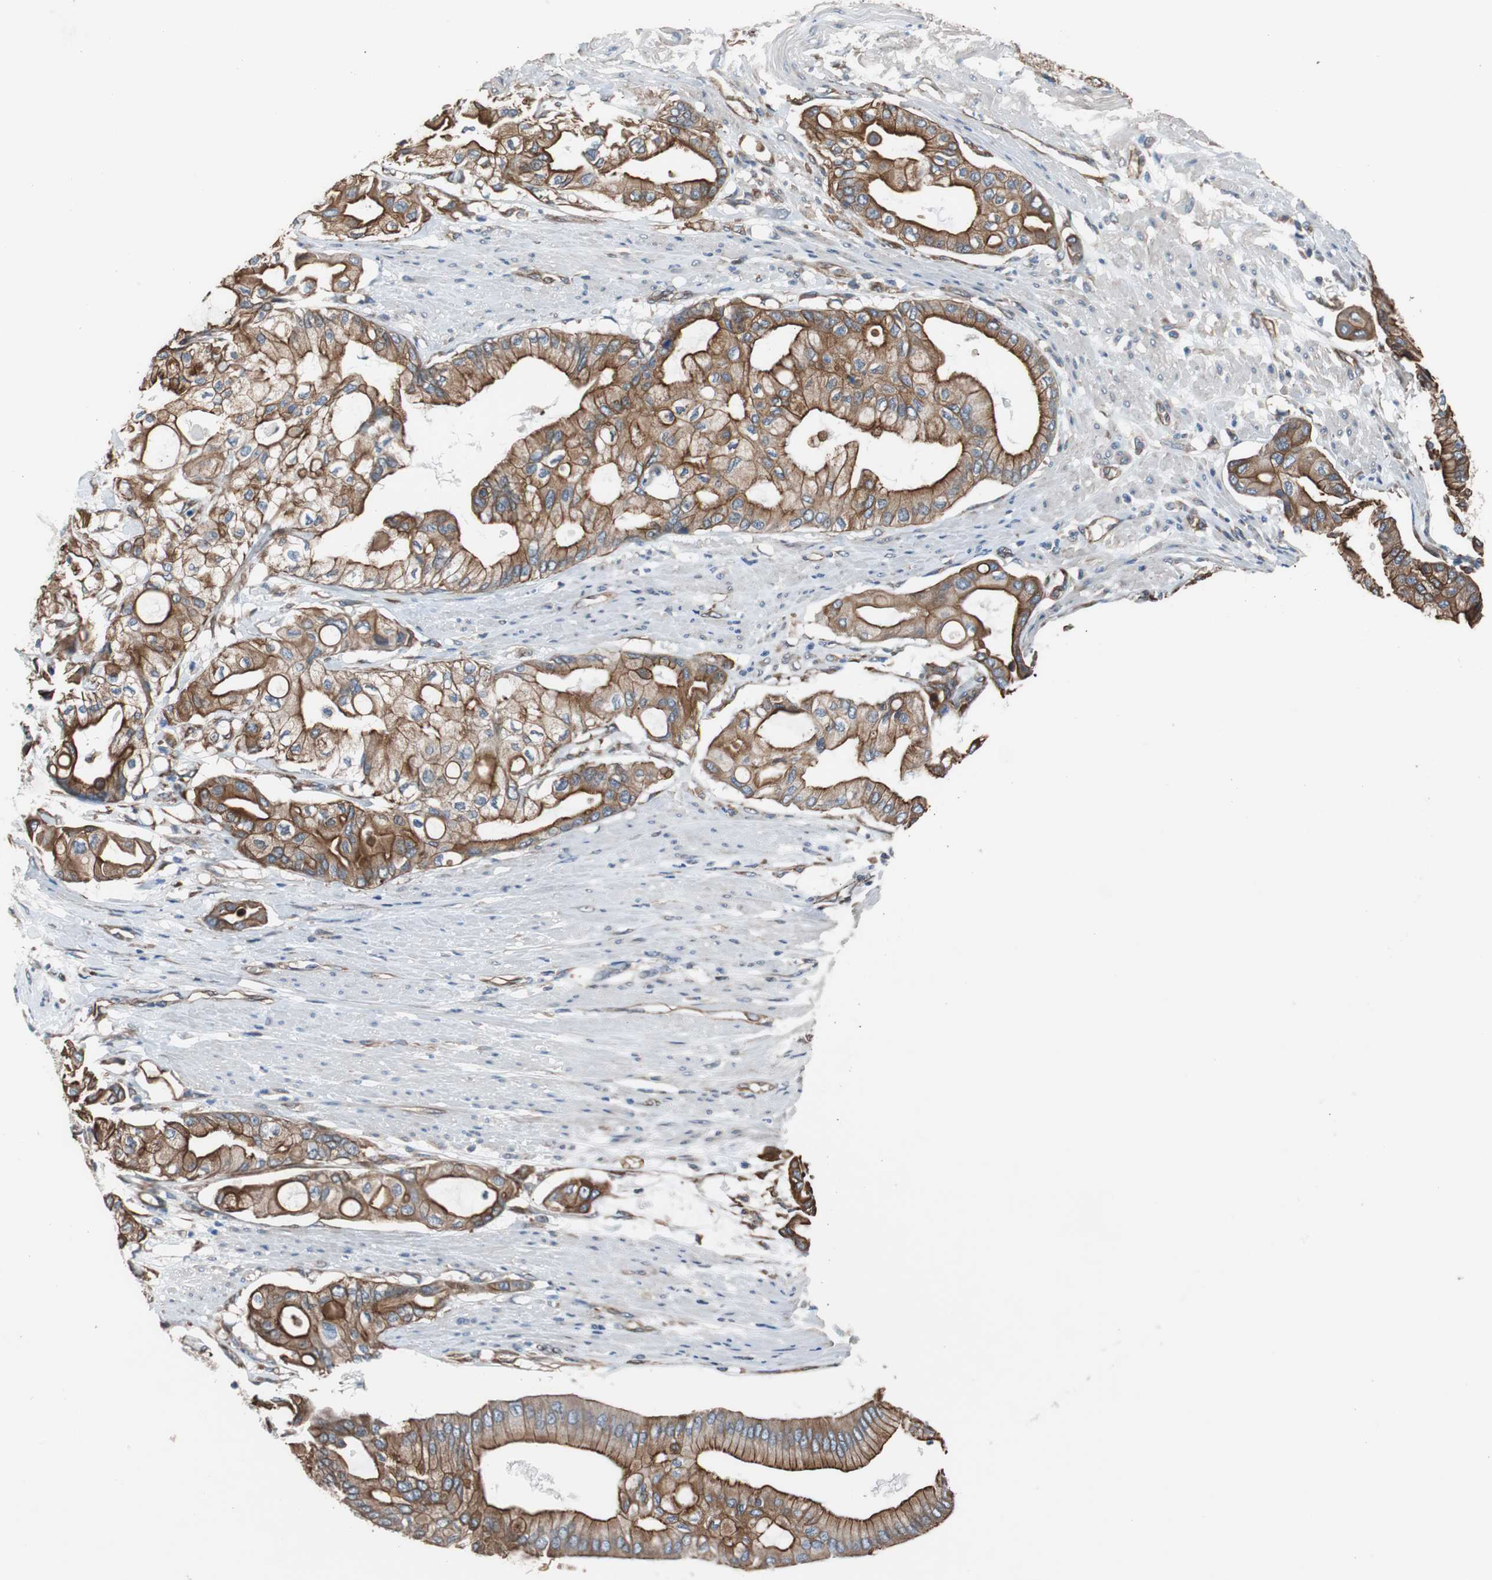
{"staining": {"intensity": "strong", "quantity": ">75%", "location": "cytoplasmic/membranous"}, "tissue": "pancreatic cancer", "cell_type": "Tumor cells", "image_type": "cancer", "snomed": [{"axis": "morphology", "description": "Adenocarcinoma, NOS"}, {"axis": "morphology", "description": "Adenocarcinoma, metastatic, NOS"}, {"axis": "topography", "description": "Lymph node"}, {"axis": "topography", "description": "Pancreas"}, {"axis": "topography", "description": "Duodenum"}], "caption": "Pancreatic cancer stained with a protein marker exhibits strong staining in tumor cells.", "gene": "KIF3B", "patient": {"sex": "female", "age": 64}}